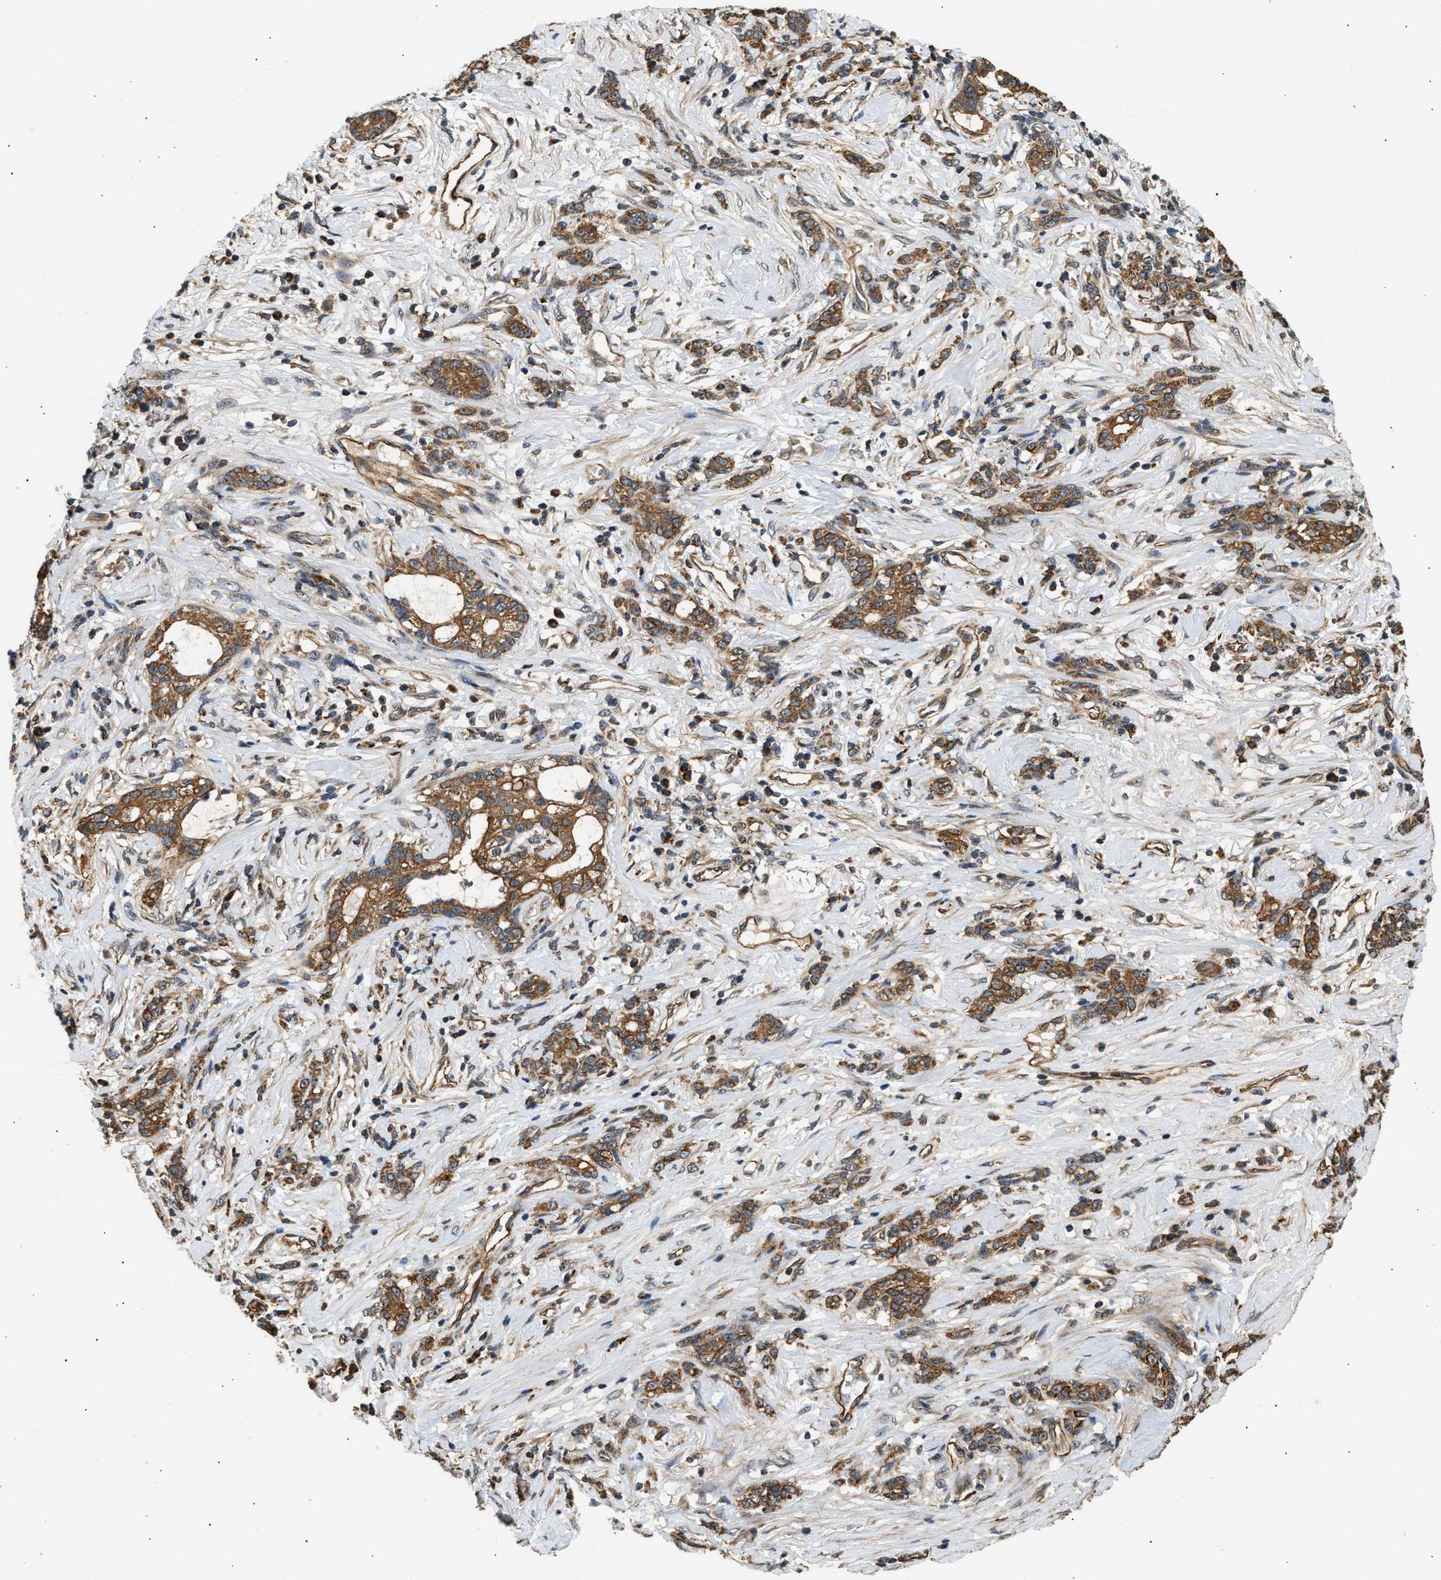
{"staining": {"intensity": "moderate", "quantity": ">75%", "location": "cytoplasmic/membranous"}, "tissue": "stomach cancer", "cell_type": "Tumor cells", "image_type": "cancer", "snomed": [{"axis": "morphology", "description": "Adenocarcinoma, NOS"}, {"axis": "topography", "description": "Stomach, lower"}], "caption": "Stomach adenocarcinoma was stained to show a protein in brown. There is medium levels of moderate cytoplasmic/membranous expression in about >75% of tumor cells.", "gene": "DUSP14", "patient": {"sex": "male", "age": 88}}